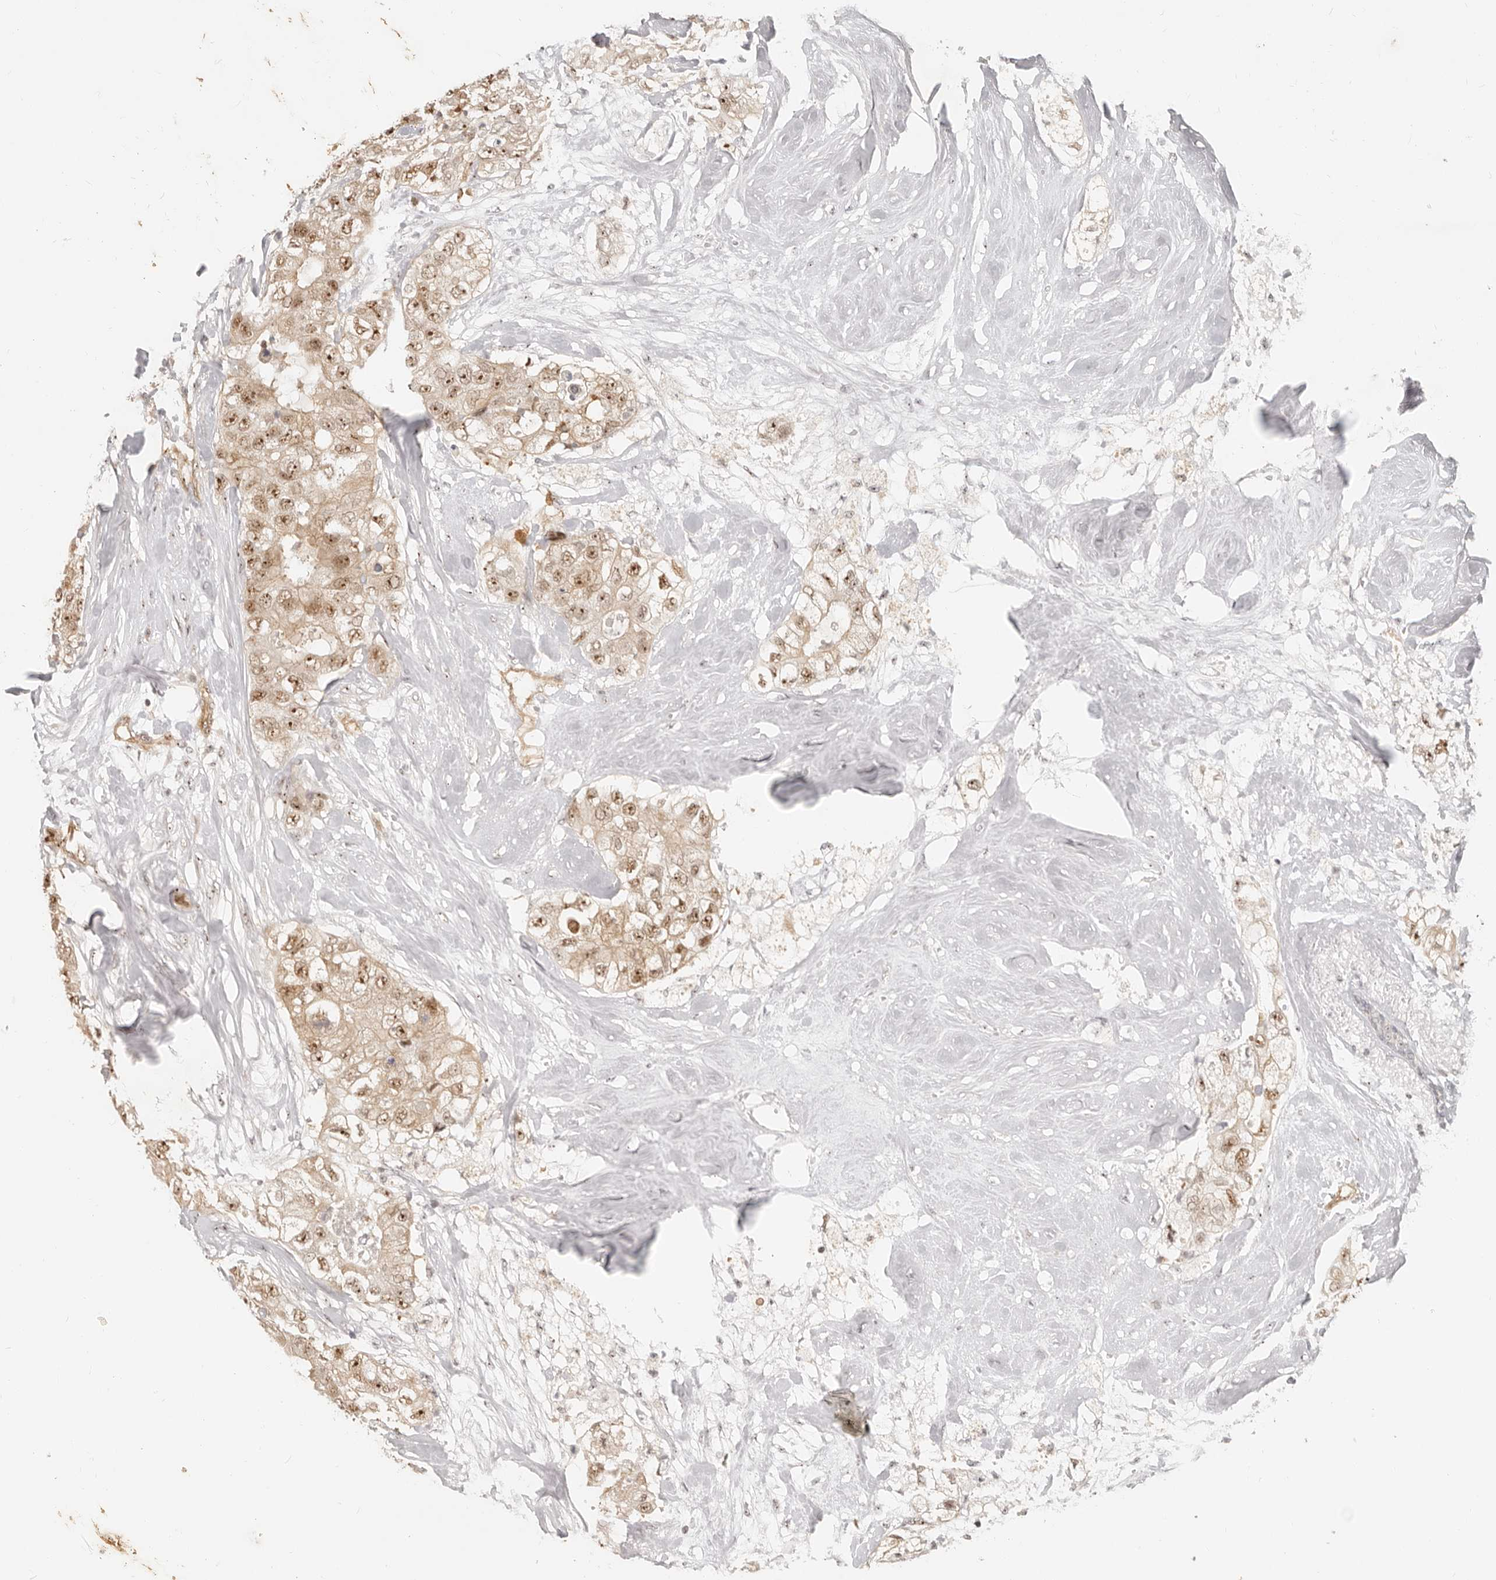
{"staining": {"intensity": "moderate", "quantity": ">75%", "location": "nuclear"}, "tissue": "breast cancer", "cell_type": "Tumor cells", "image_type": "cancer", "snomed": [{"axis": "morphology", "description": "Duct carcinoma"}, {"axis": "topography", "description": "Breast"}], "caption": "A high-resolution micrograph shows IHC staining of breast intraductal carcinoma, which reveals moderate nuclear positivity in approximately >75% of tumor cells.", "gene": "BAP1", "patient": {"sex": "female", "age": 62}}